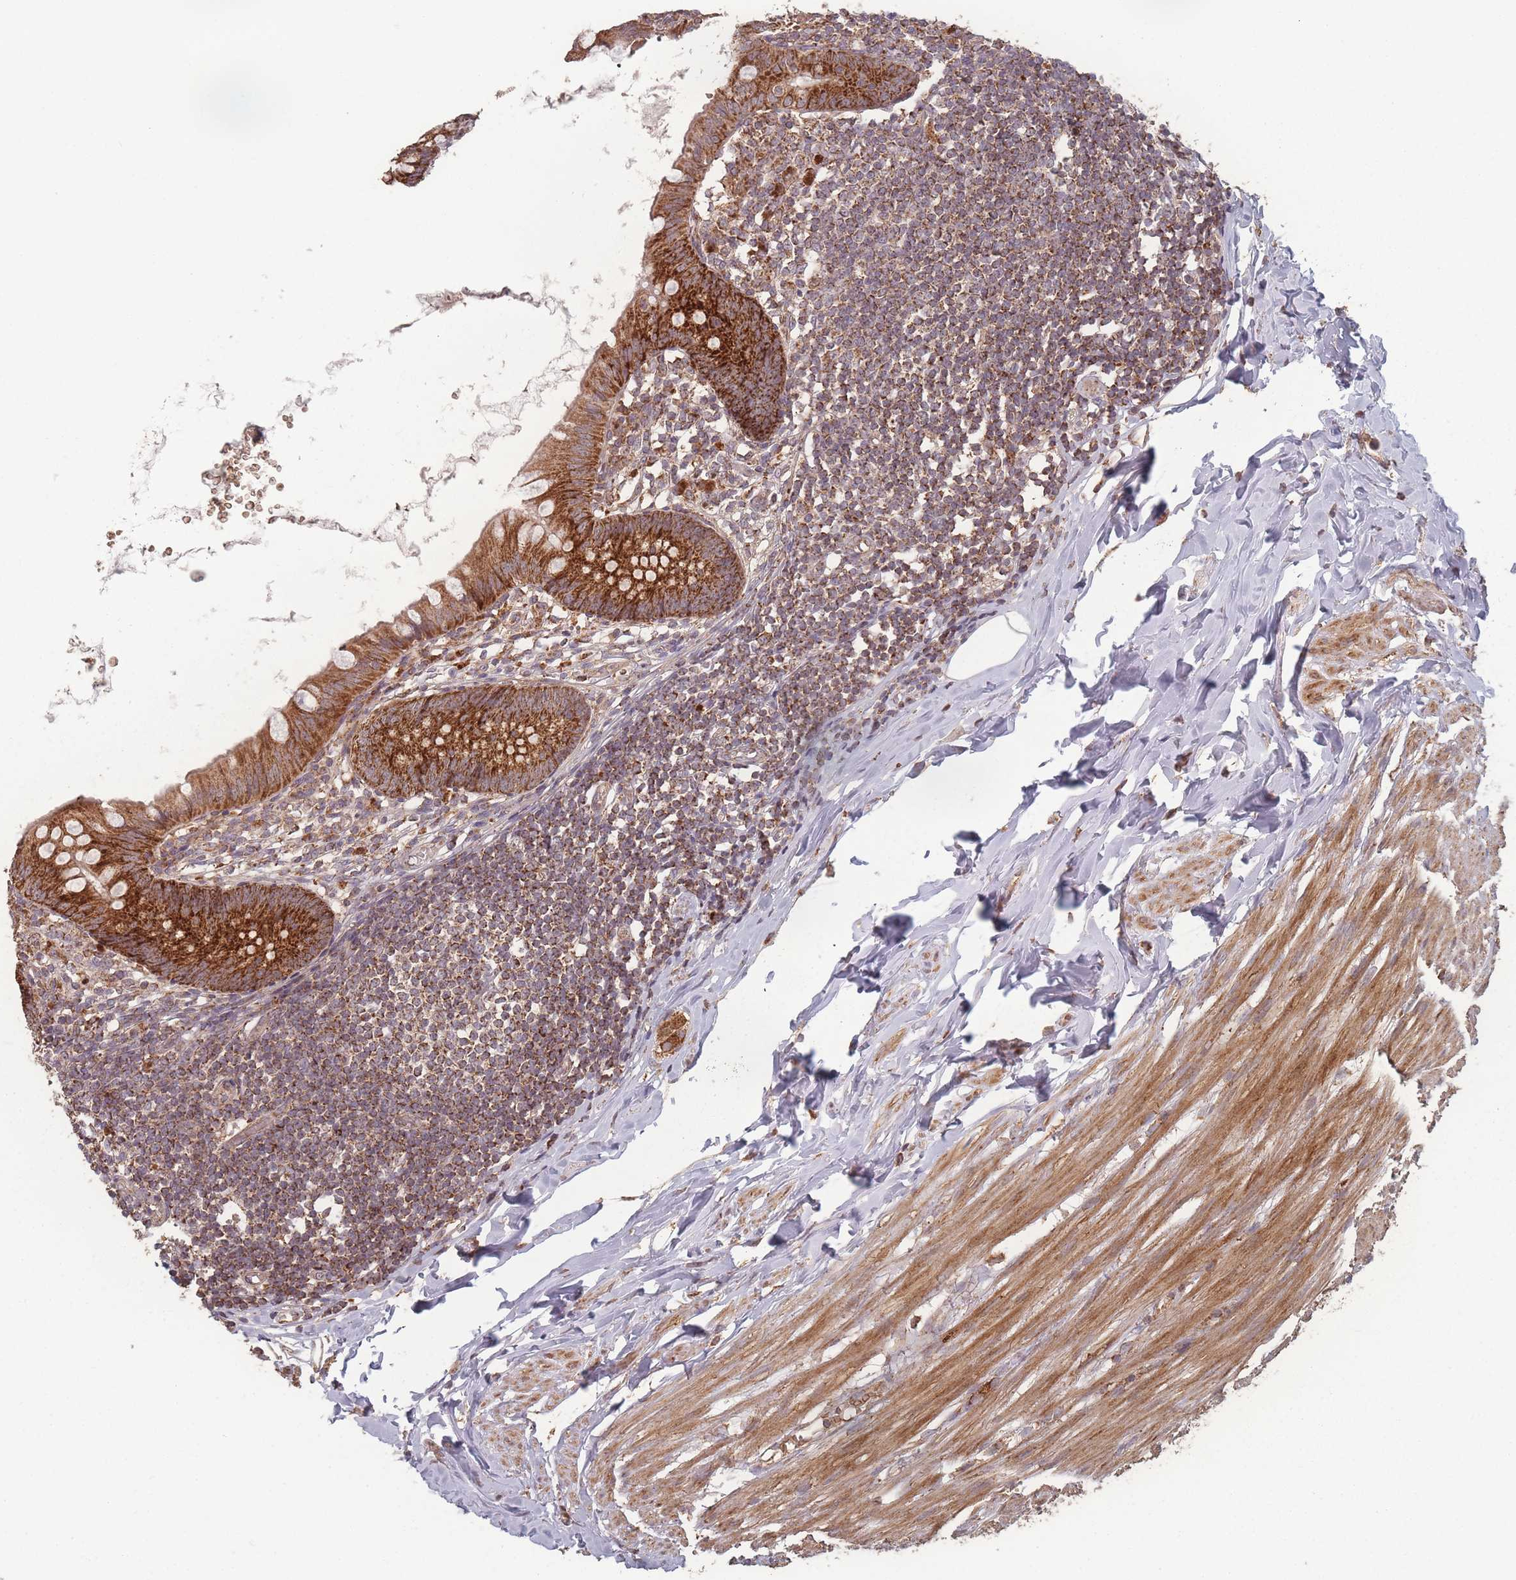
{"staining": {"intensity": "strong", "quantity": ">75%", "location": "cytoplasmic/membranous"}, "tissue": "appendix", "cell_type": "Glandular cells", "image_type": "normal", "snomed": [{"axis": "morphology", "description": "Normal tissue, NOS"}, {"axis": "topography", "description": "Appendix"}], "caption": "Immunohistochemical staining of benign appendix exhibits >75% levels of strong cytoplasmic/membranous protein expression in about >75% of glandular cells. (Brightfield microscopy of DAB IHC at high magnification).", "gene": "LYRM7", "patient": {"sex": "female", "age": 62}}